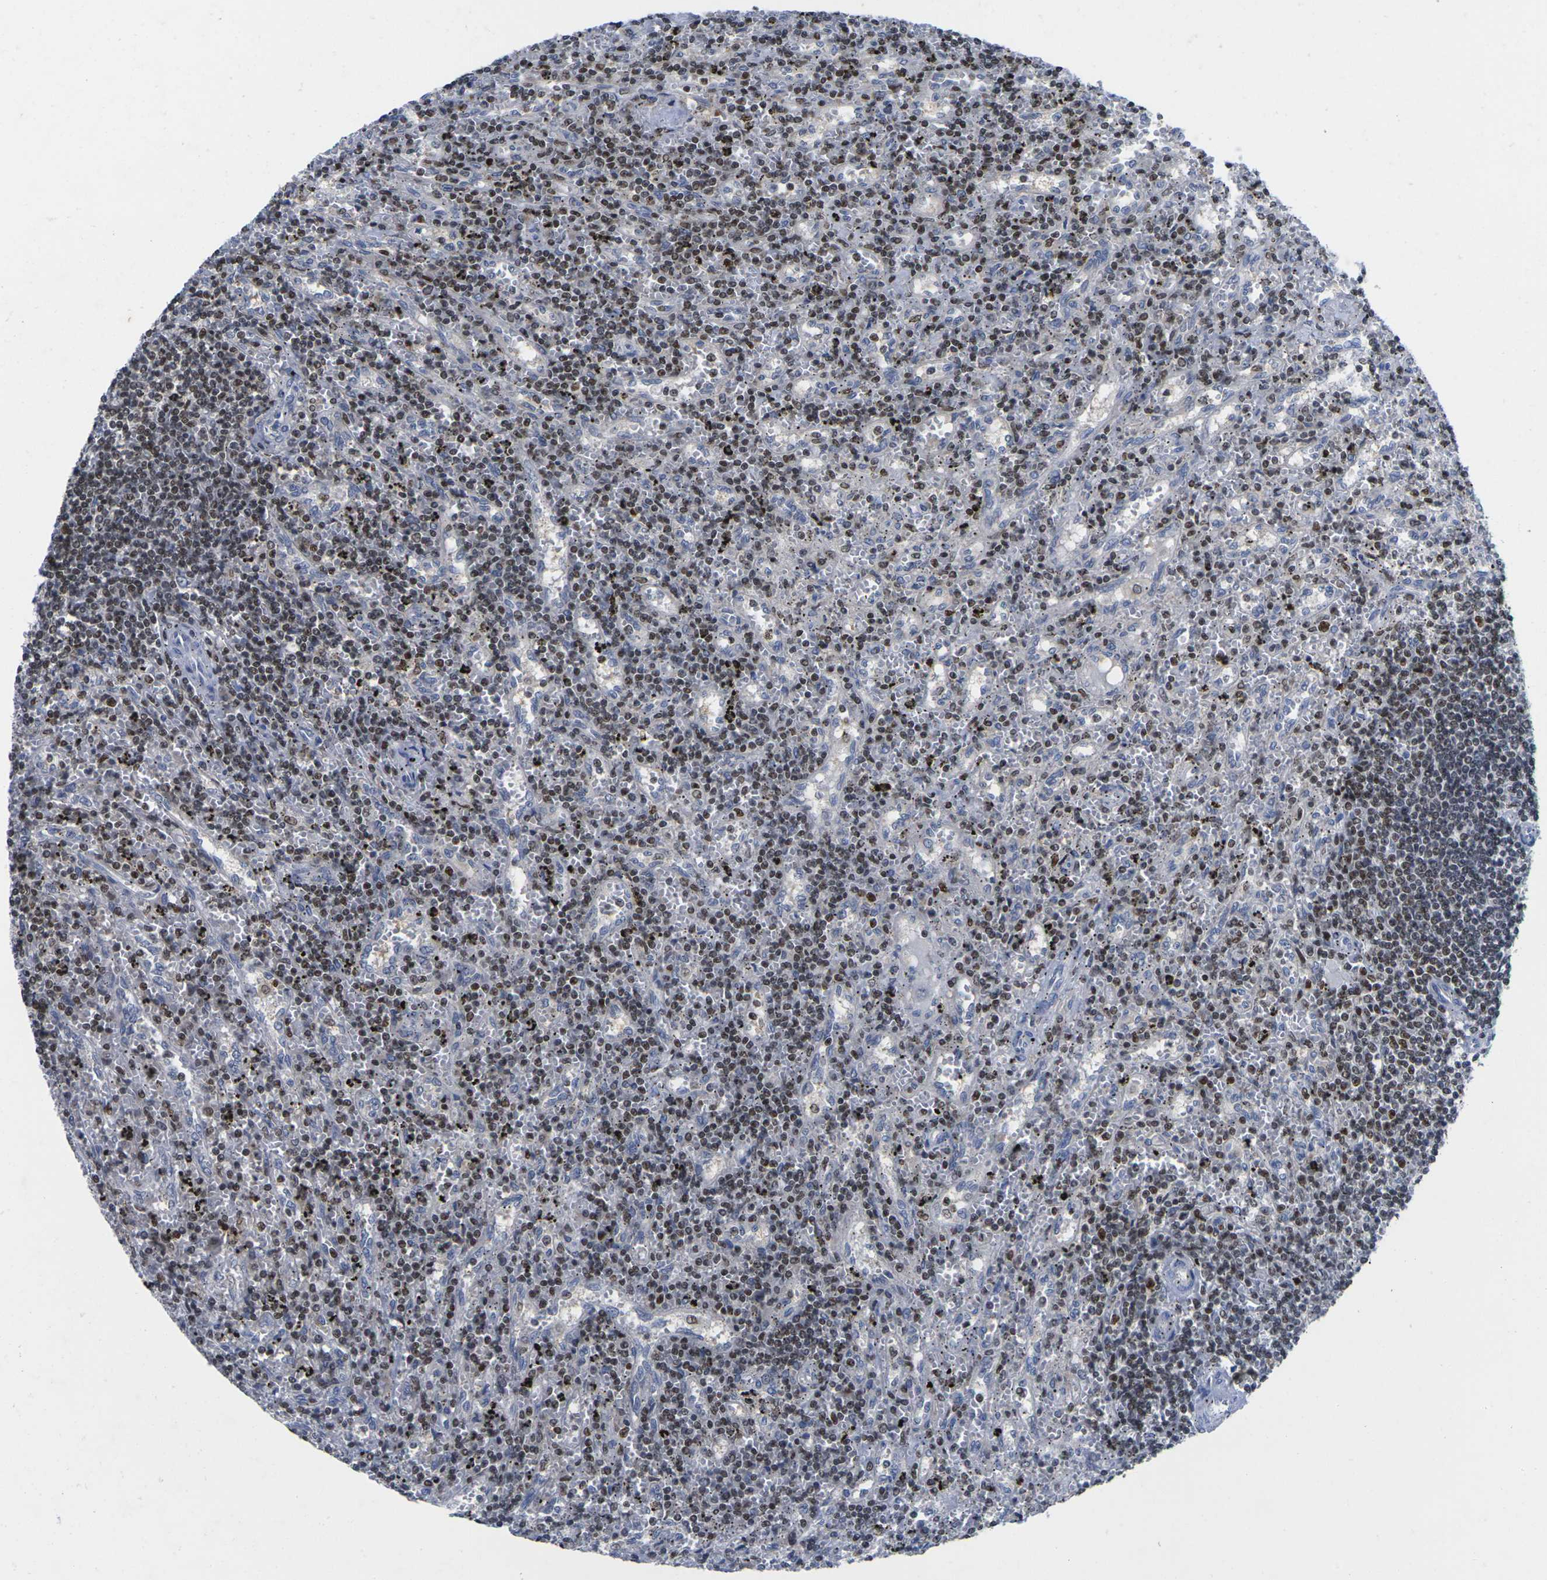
{"staining": {"intensity": "moderate", "quantity": "25%-75%", "location": "nuclear"}, "tissue": "lymphoma", "cell_type": "Tumor cells", "image_type": "cancer", "snomed": [{"axis": "morphology", "description": "Malignant lymphoma, non-Hodgkin's type, Low grade"}, {"axis": "topography", "description": "Spleen"}], "caption": "Lymphoma stained for a protein (brown) displays moderate nuclear positive staining in approximately 25%-75% of tumor cells.", "gene": "IKZF1", "patient": {"sex": "male", "age": 76}}